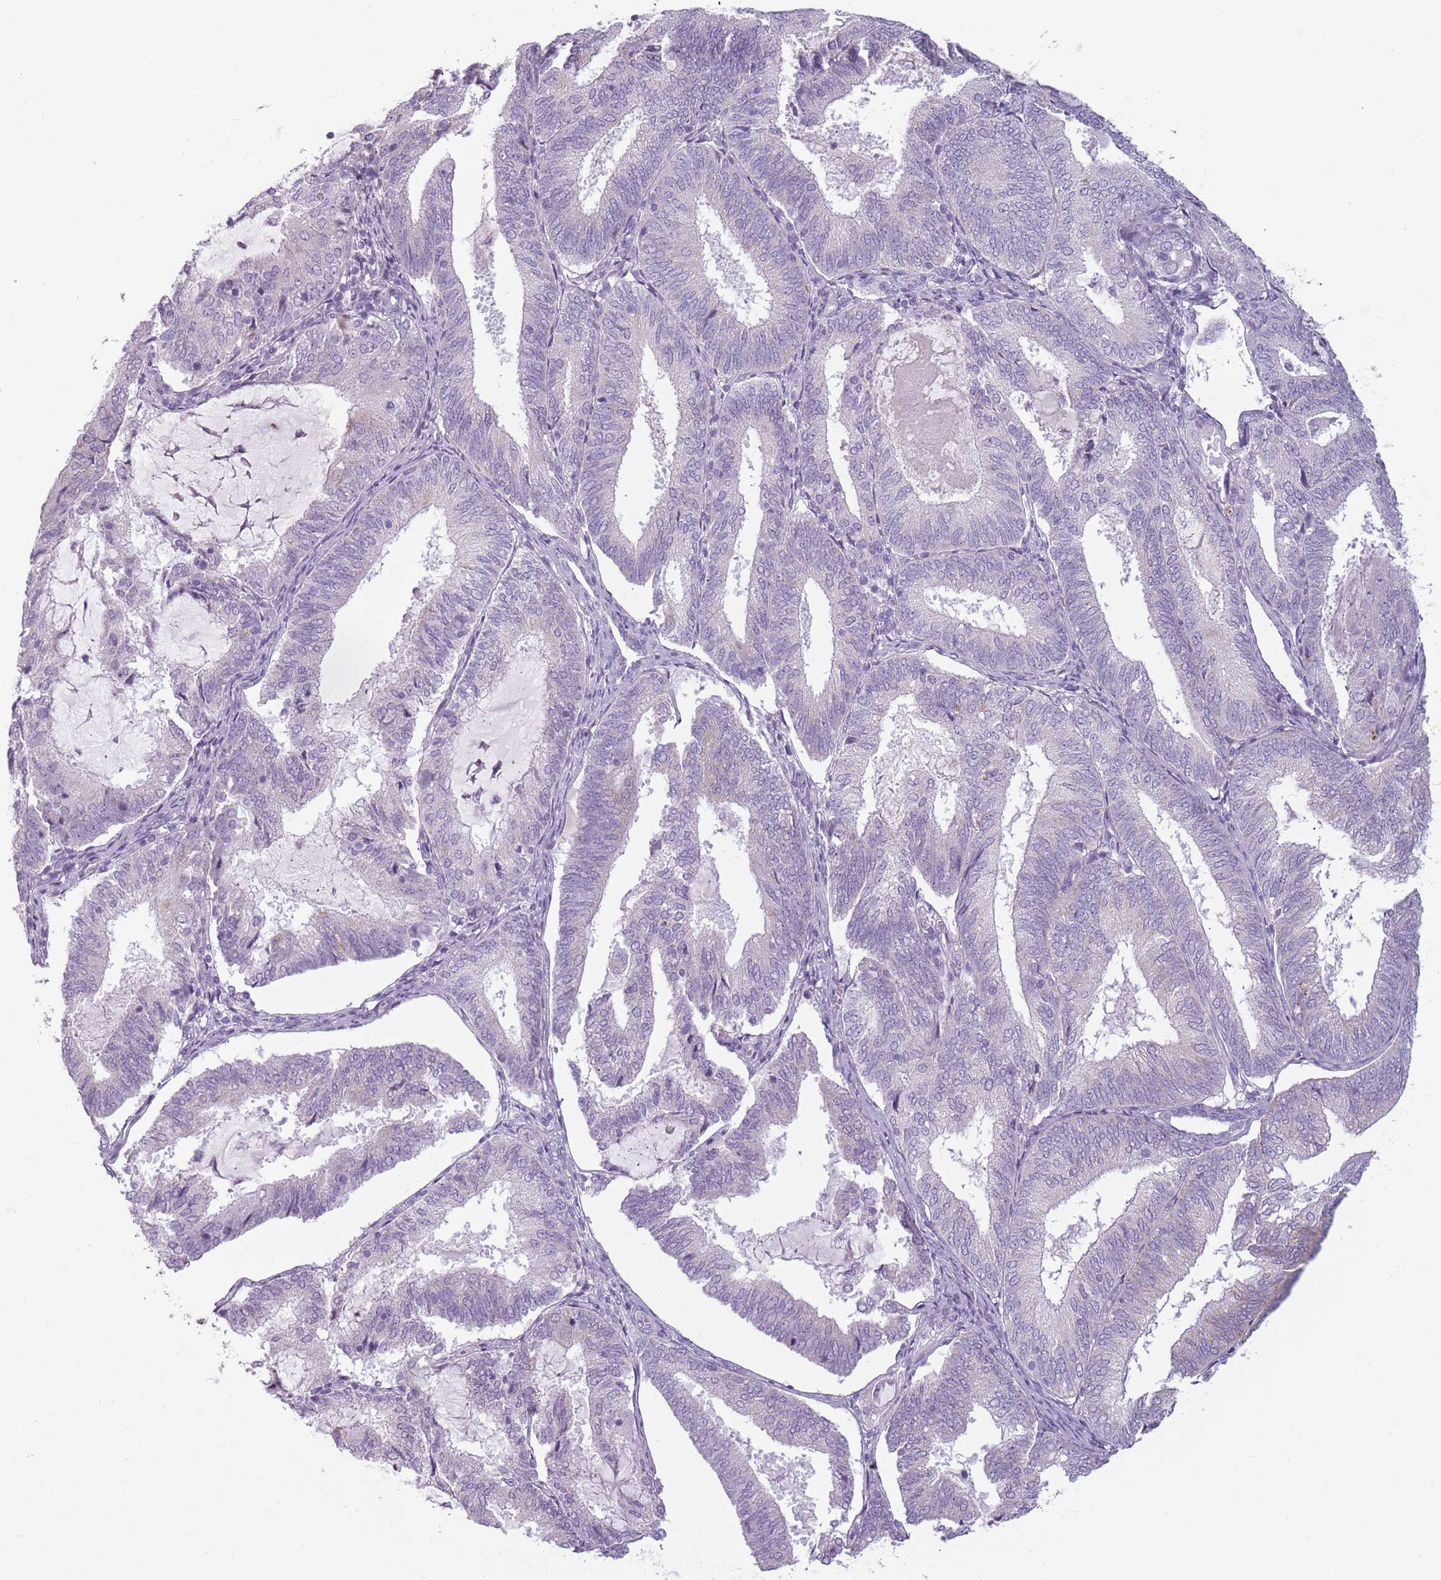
{"staining": {"intensity": "negative", "quantity": "none", "location": "none"}, "tissue": "endometrial cancer", "cell_type": "Tumor cells", "image_type": "cancer", "snomed": [{"axis": "morphology", "description": "Adenocarcinoma, NOS"}, {"axis": "topography", "description": "Endometrium"}], "caption": "A high-resolution image shows immunohistochemistry staining of endometrial adenocarcinoma, which reveals no significant expression in tumor cells. The staining is performed using DAB (3,3'-diaminobenzidine) brown chromogen with nuclei counter-stained in using hematoxylin.", "gene": "MEGF8", "patient": {"sex": "female", "age": 81}}